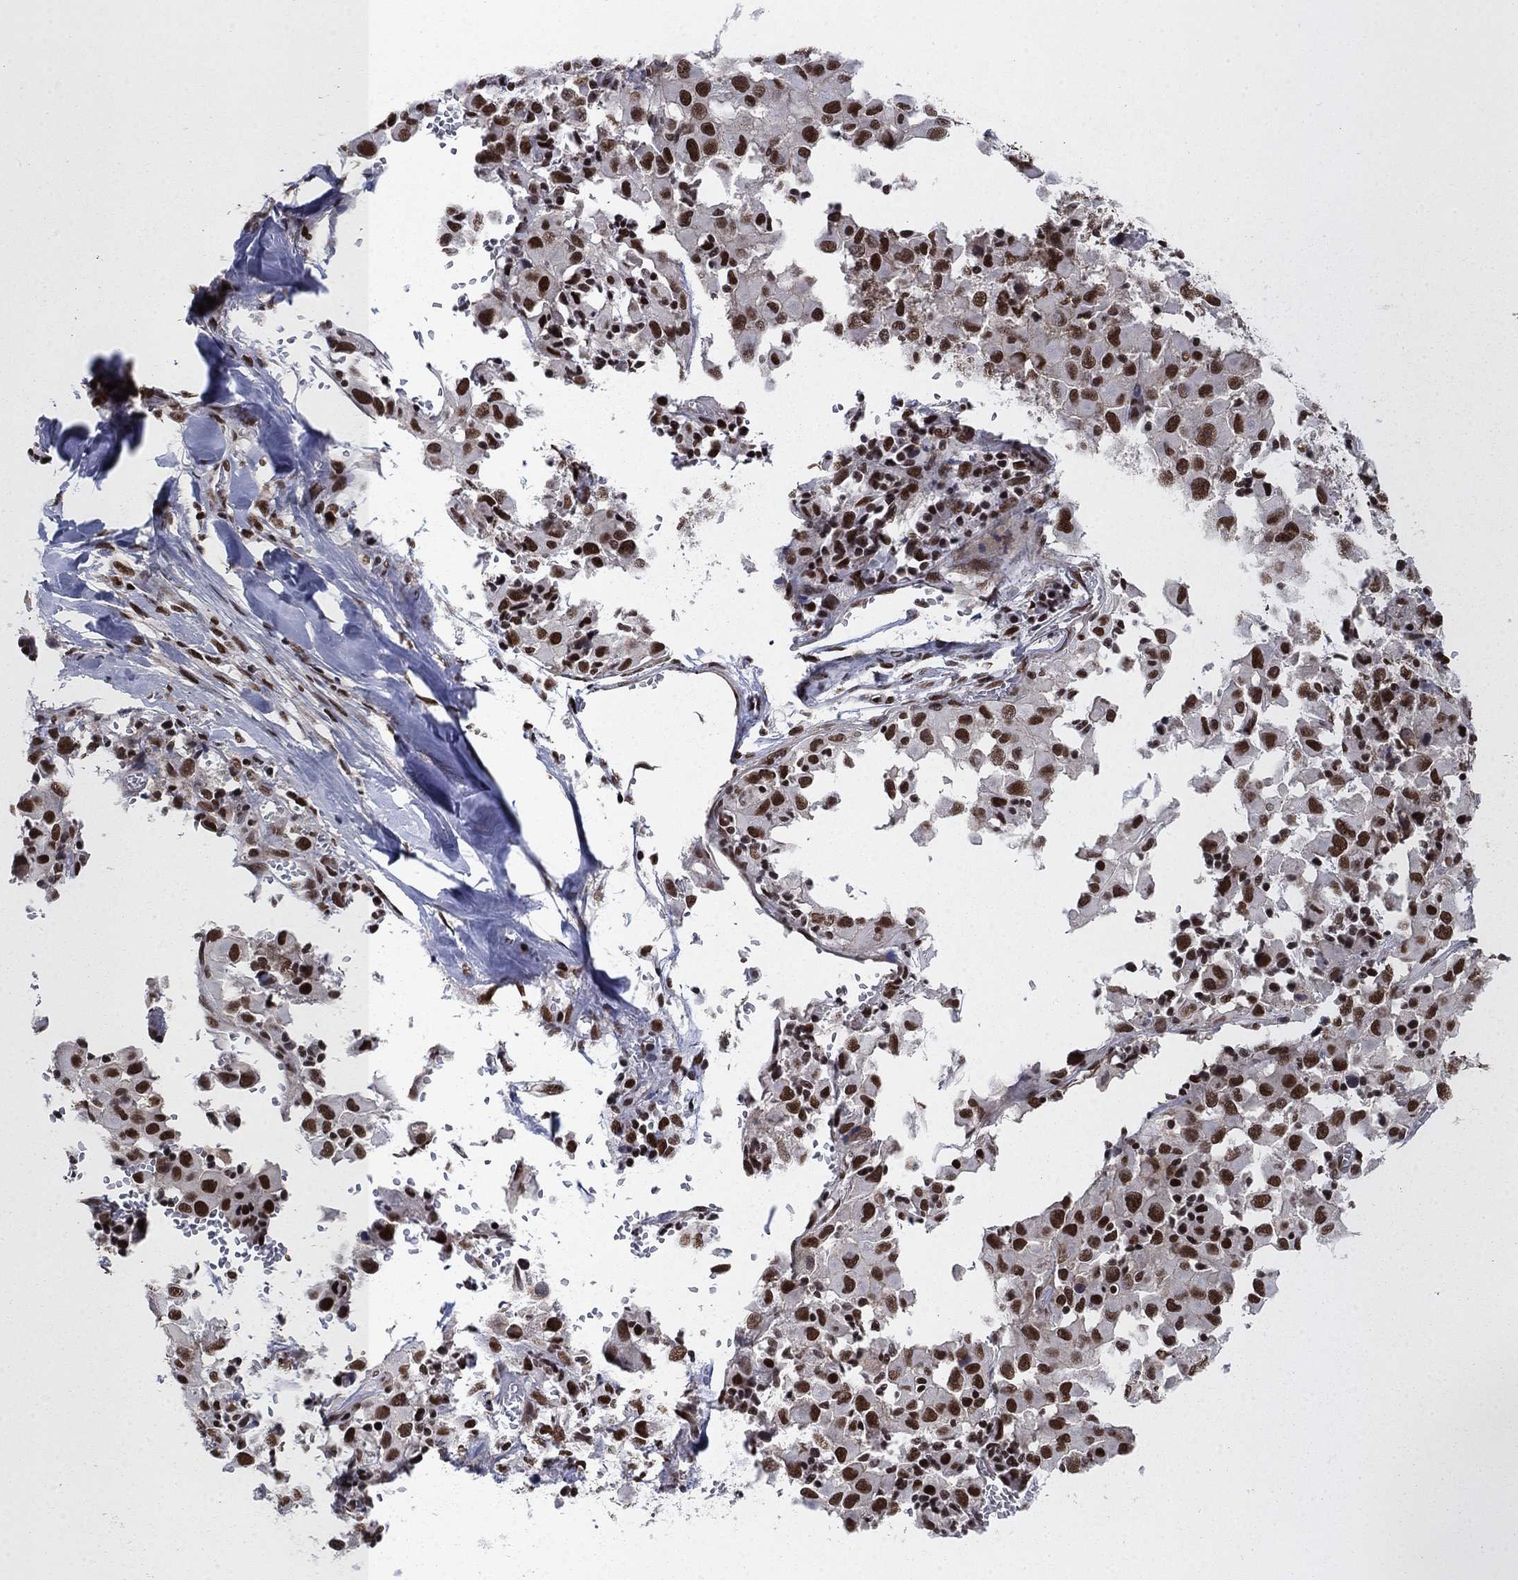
{"staining": {"intensity": "strong", "quantity": ">75%", "location": "nuclear"}, "tissue": "melanoma", "cell_type": "Tumor cells", "image_type": "cancer", "snomed": [{"axis": "morphology", "description": "Malignant melanoma, Metastatic site"}, {"axis": "topography", "description": "Lymph node"}], "caption": "Malignant melanoma (metastatic site) stained for a protein exhibits strong nuclear positivity in tumor cells. (IHC, brightfield microscopy, high magnification).", "gene": "RPRD1B", "patient": {"sex": "male", "age": 50}}